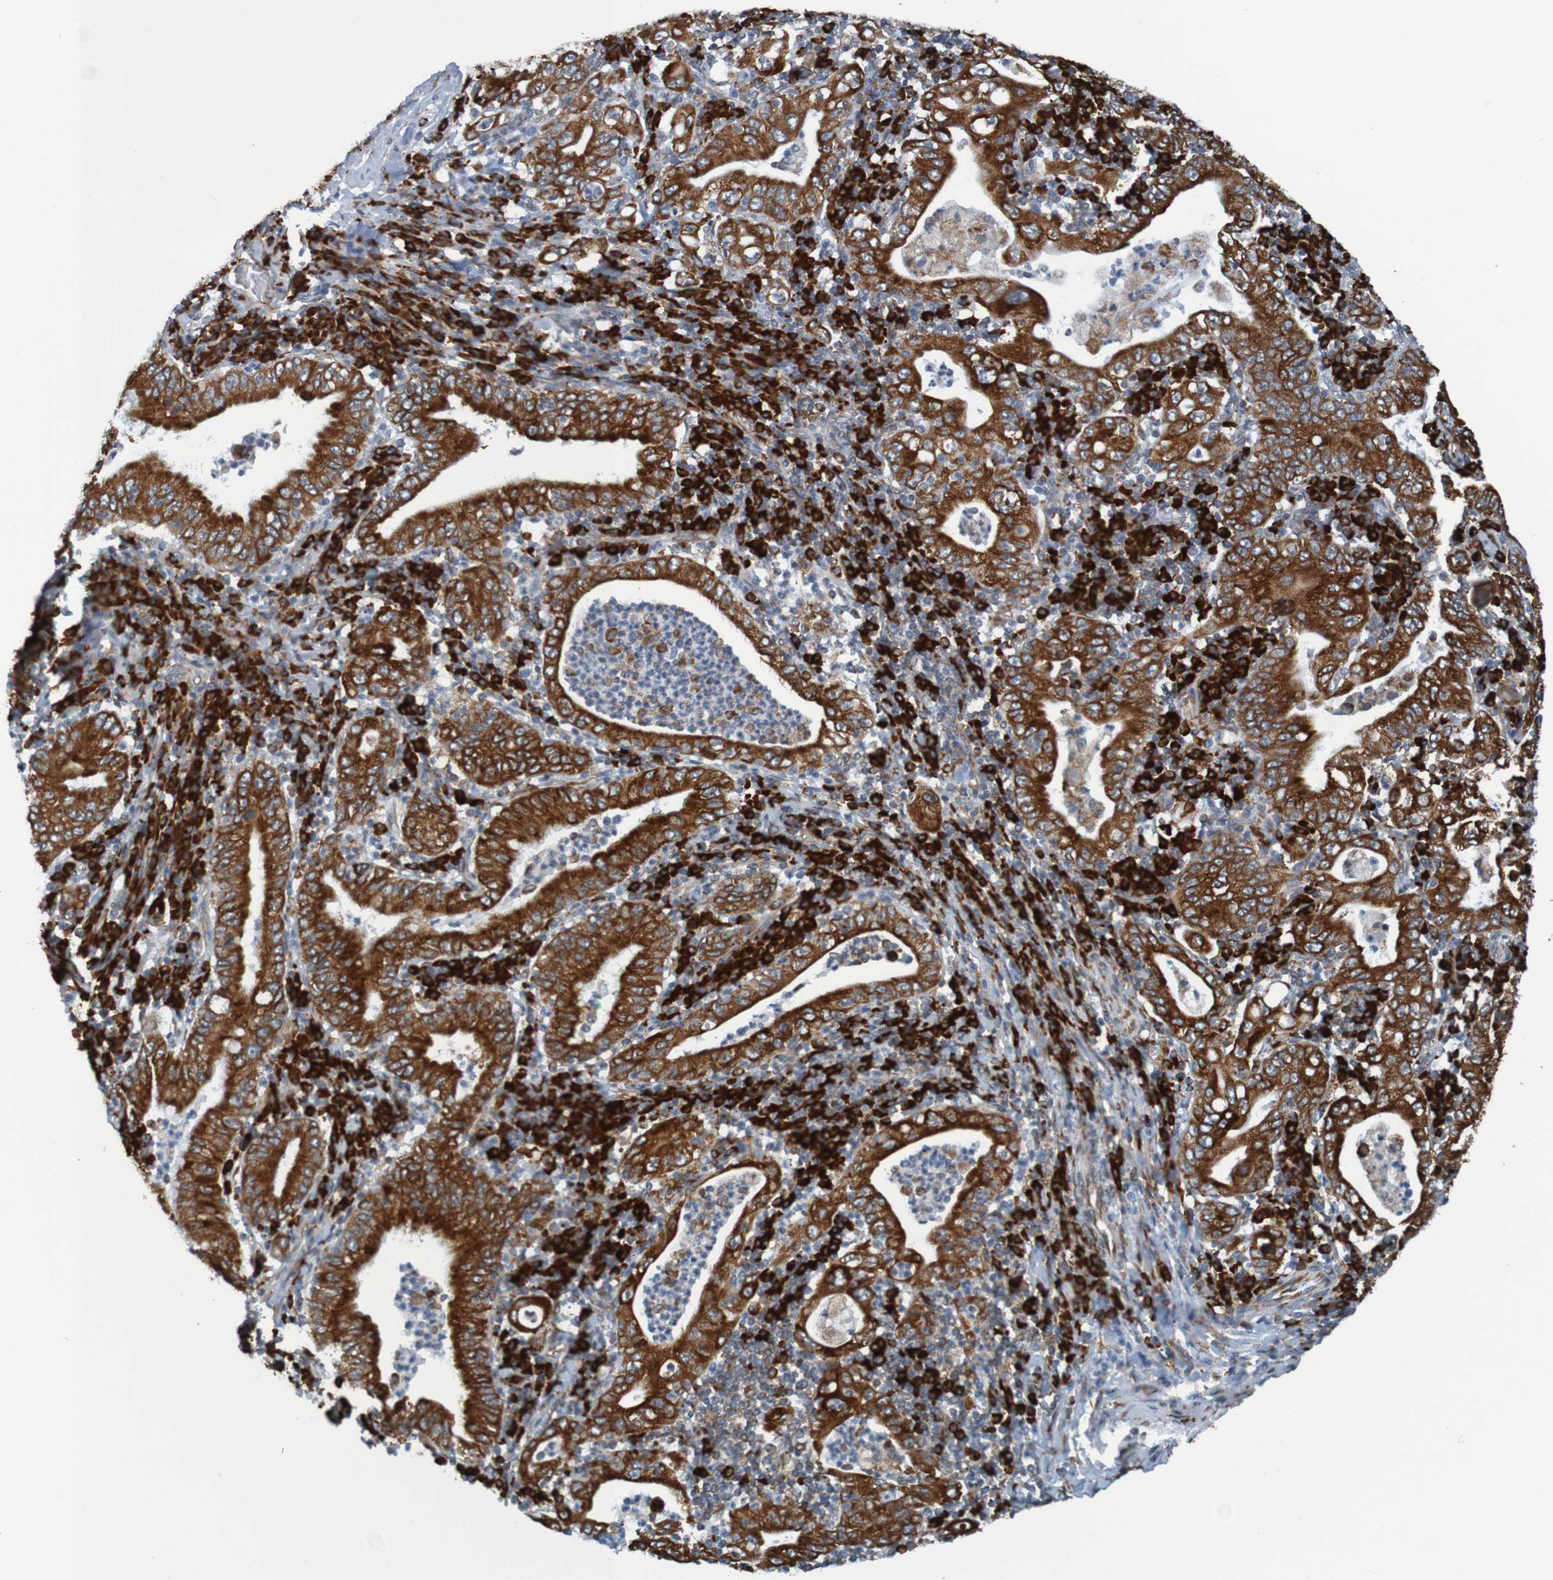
{"staining": {"intensity": "strong", "quantity": ">75%", "location": "cytoplasmic/membranous"}, "tissue": "stomach cancer", "cell_type": "Tumor cells", "image_type": "cancer", "snomed": [{"axis": "morphology", "description": "Normal tissue, NOS"}, {"axis": "morphology", "description": "Adenocarcinoma, NOS"}, {"axis": "topography", "description": "Esophagus"}, {"axis": "topography", "description": "Stomach, upper"}, {"axis": "topography", "description": "Peripheral nerve tissue"}], "caption": "Immunohistochemical staining of stomach adenocarcinoma shows strong cytoplasmic/membranous protein expression in about >75% of tumor cells.", "gene": "SSR1", "patient": {"sex": "male", "age": 62}}